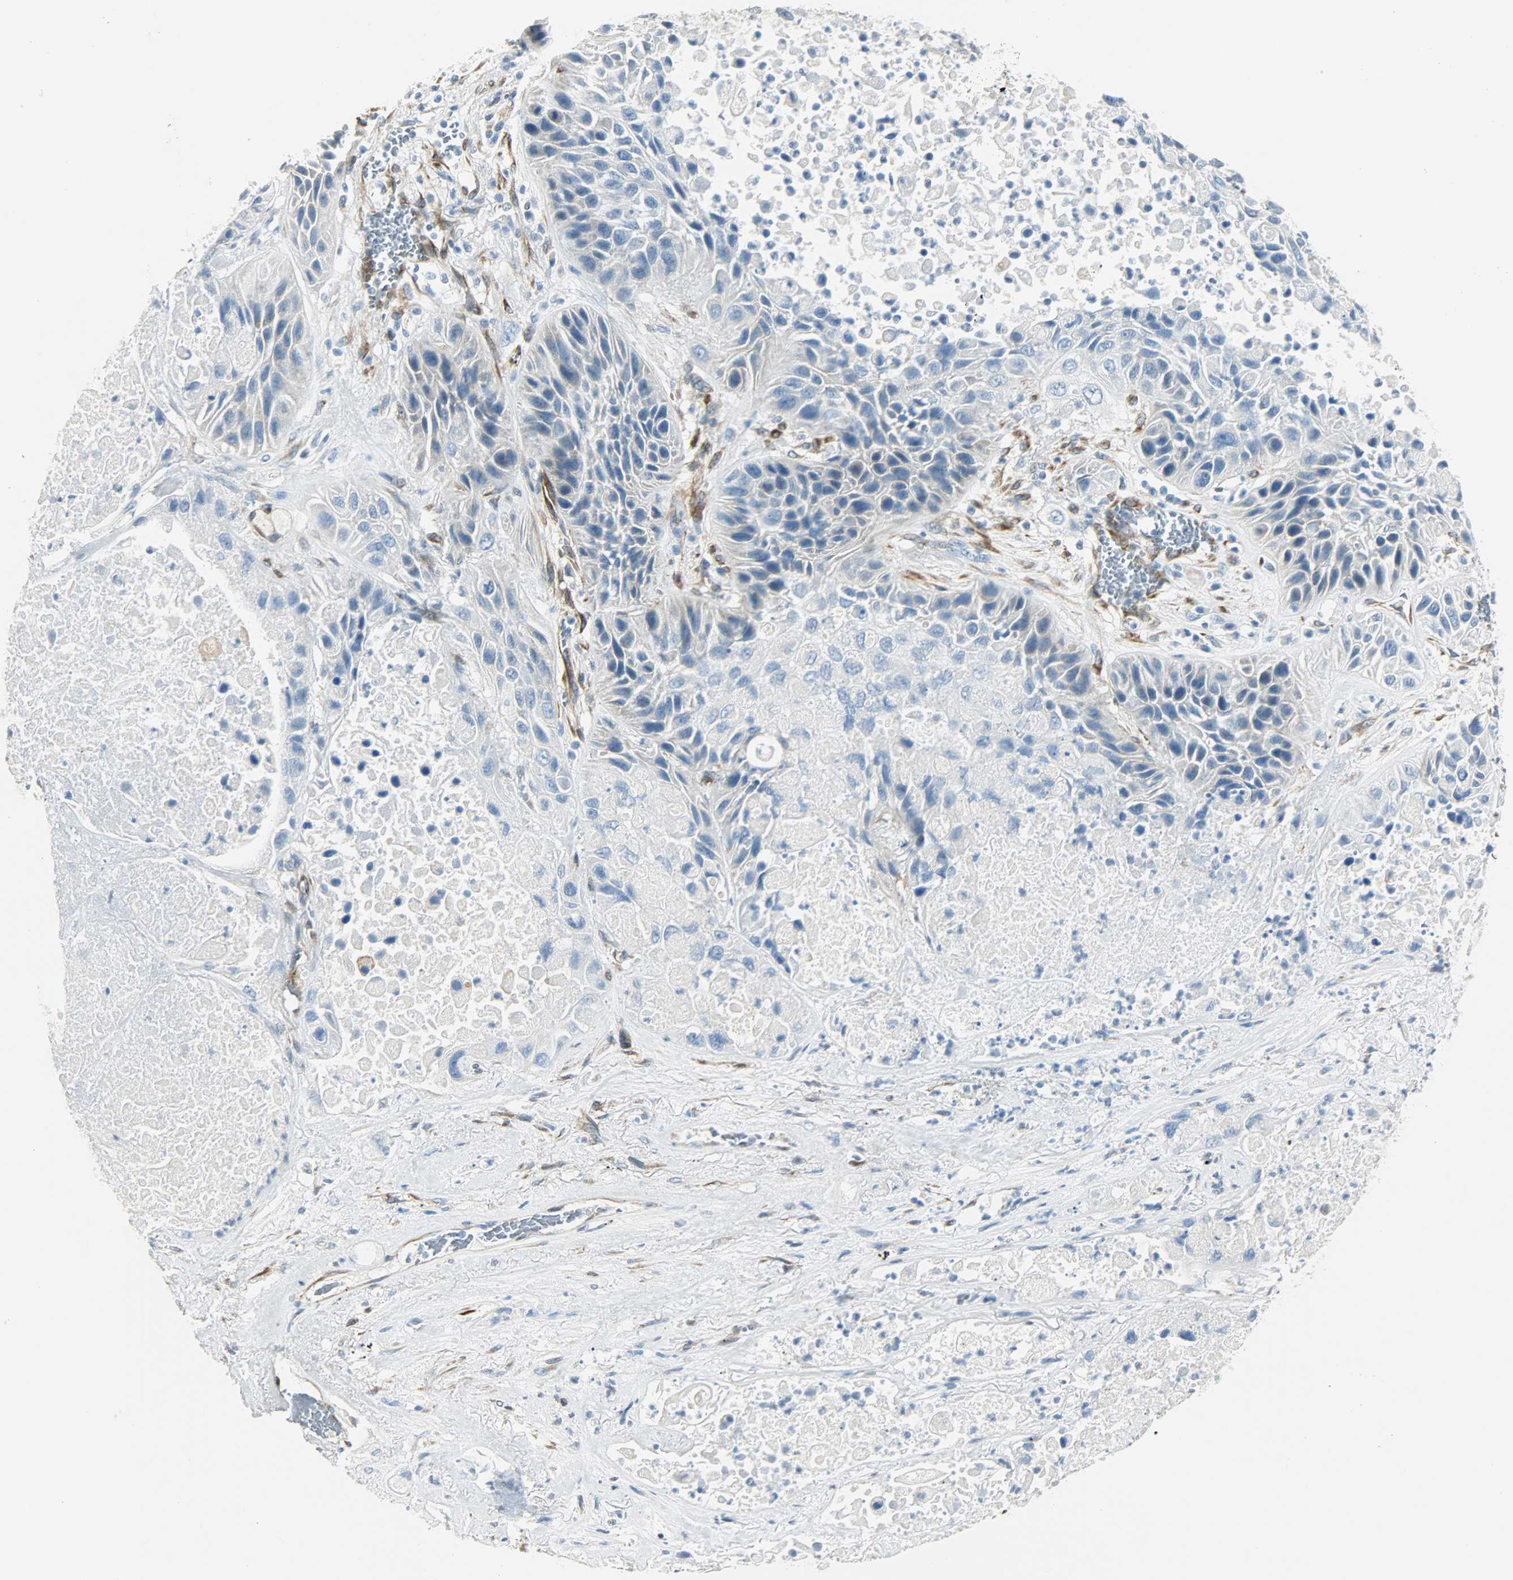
{"staining": {"intensity": "negative", "quantity": "none", "location": "none"}, "tissue": "lung cancer", "cell_type": "Tumor cells", "image_type": "cancer", "snomed": [{"axis": "morphology", "description": "Squamous cell carcinoma, NOS"}, {"axis": "topography", "description": "Lung"}], "caption": "High power microscopy photomicrograph of an IHC photomicrograph of lung squamous cell carcinoma, revealing no significant staining in tumor cells.", "gene": "PKD2", "patient": {"sex": "female", "age": 76}}